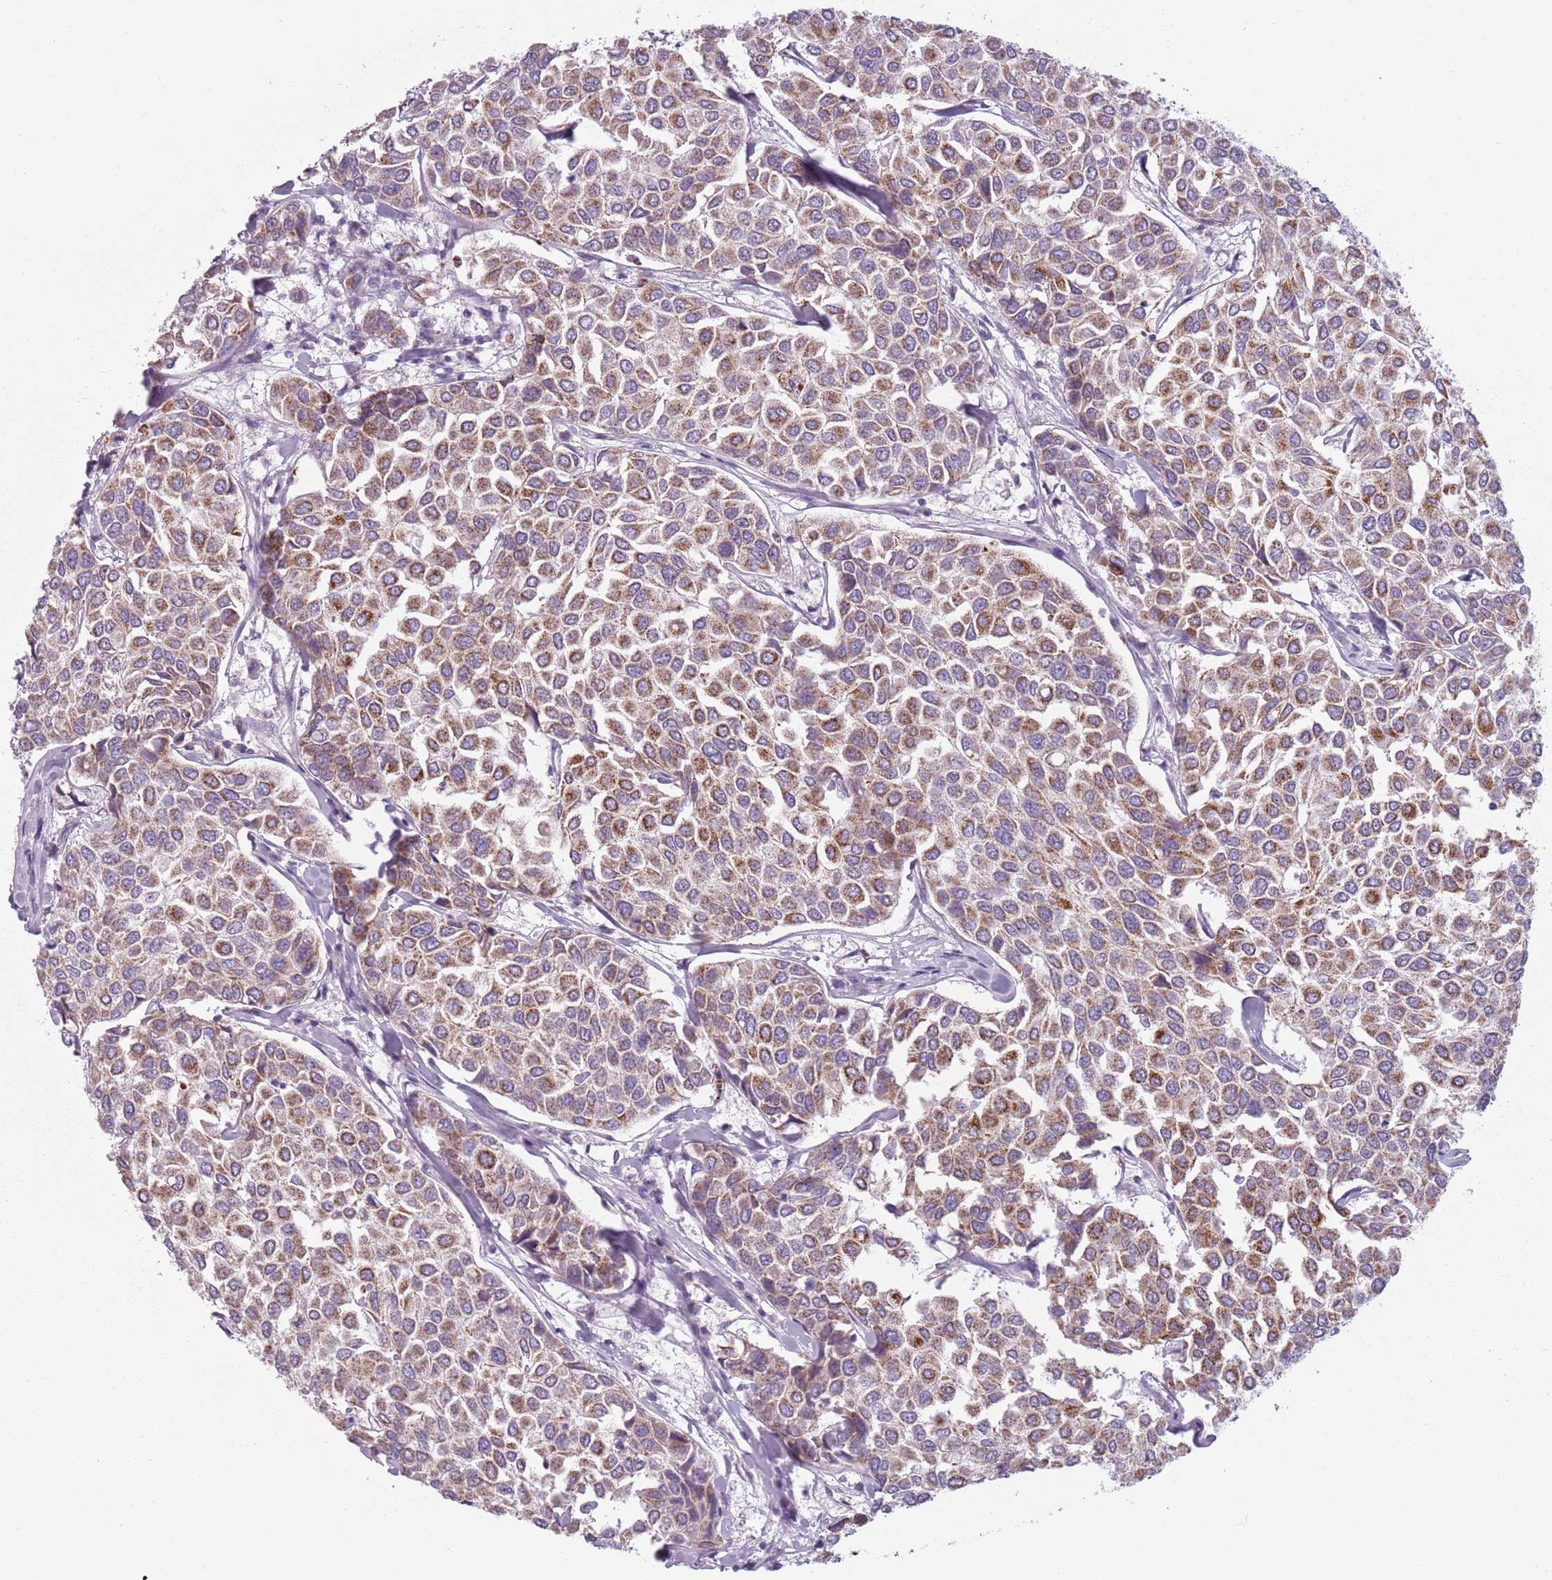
{"staining": {"intensity": "moderate", "quantity": ">75%", "location": "cytoplasmic/membranous"}, "tissue": "breast cancer", "cell_type": "Tumor cells", "image_type": "cancer", "snomed": [{"axis": "morphology", "description": "Duct carcinoma"}, {"axis": "topography", "description": "Breast"}], "caption": "Protein expression analysis of human breast cancer reveals moderate cytoplasmic/membranous staining in about >75% of tumor cells.", "gene": "MEGF8", "patient": {"sex": "female", "age": 55}}